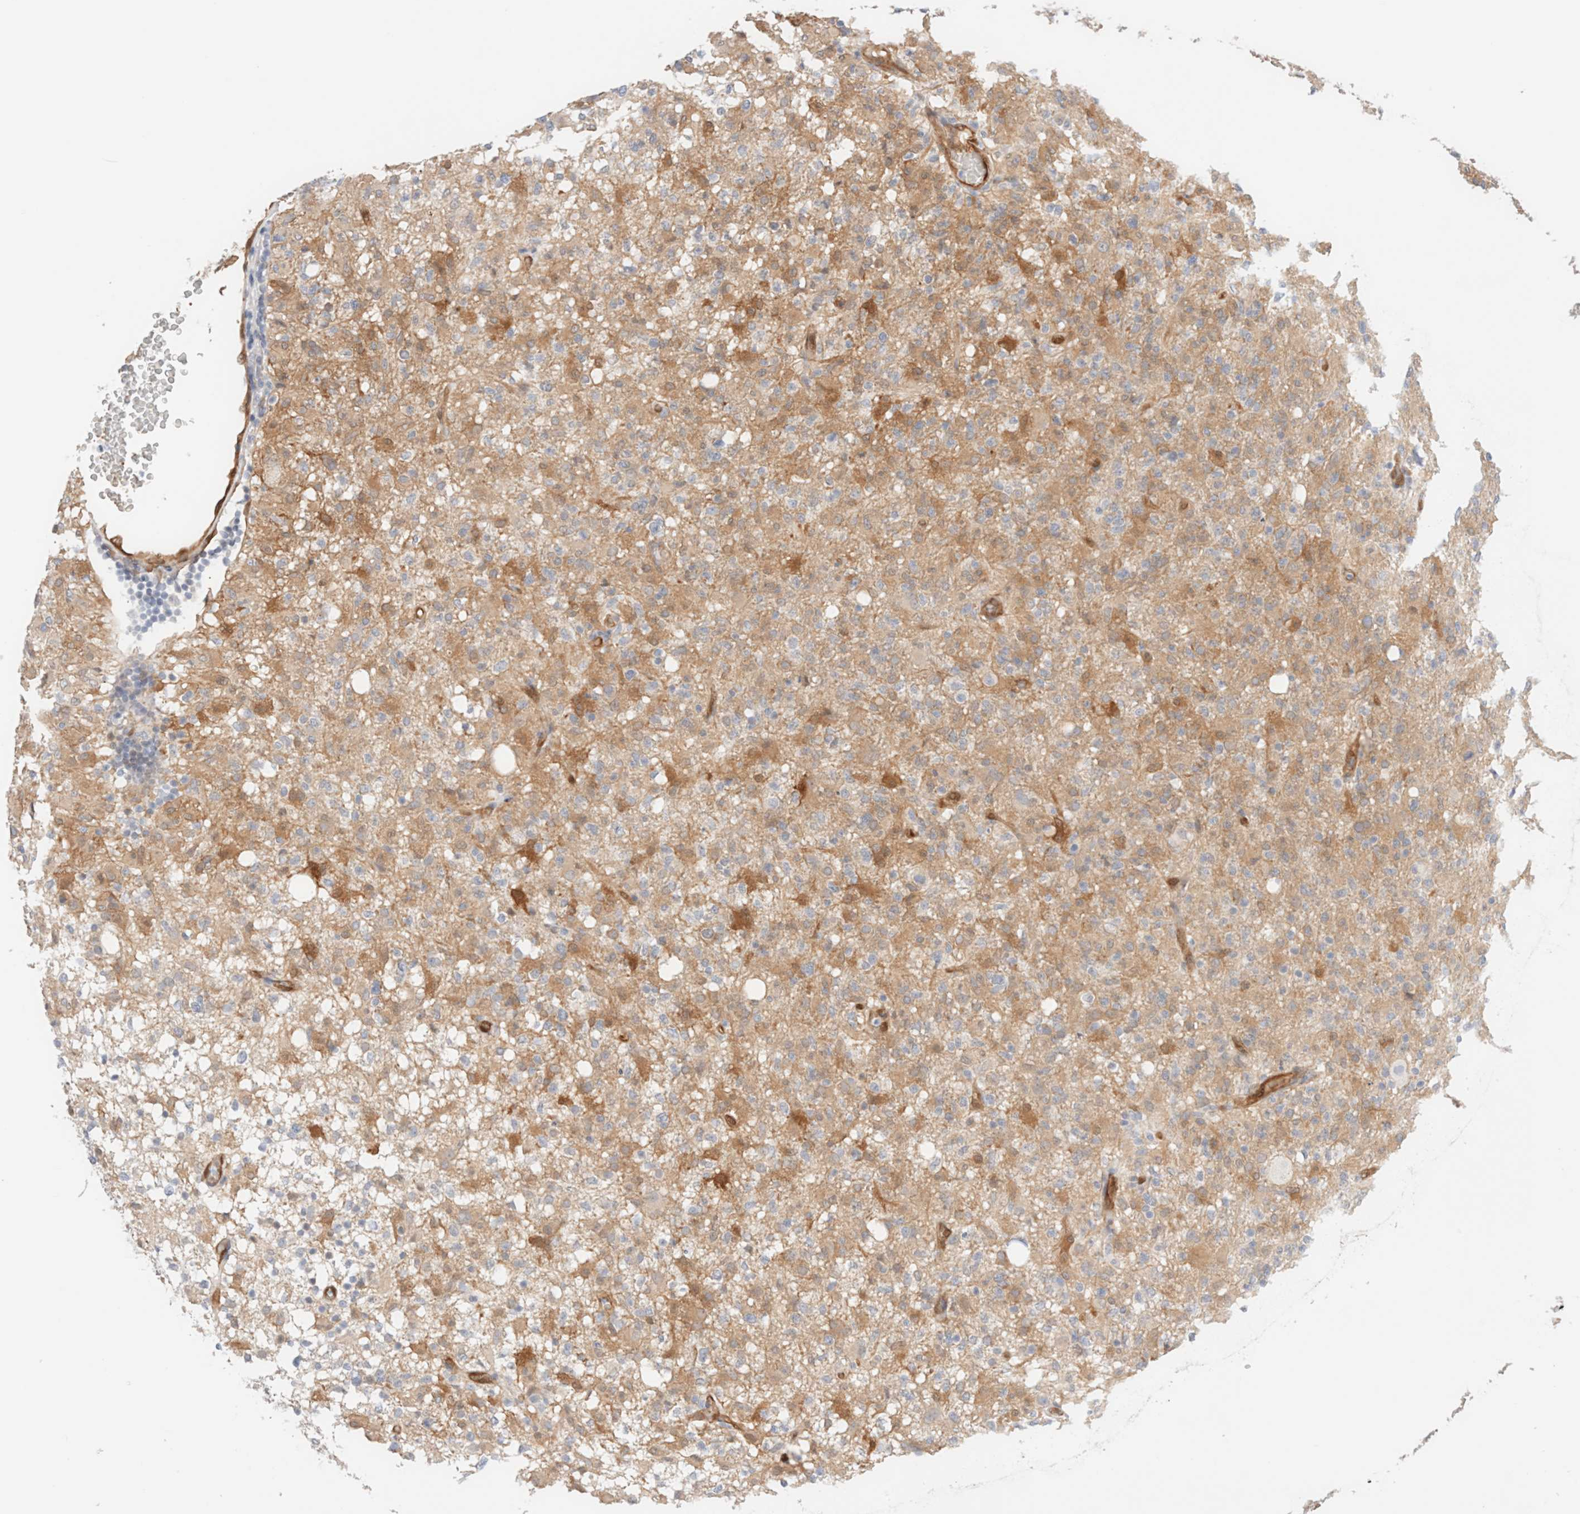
{"staining": {"intensity": "moderate", "quantity": "25%-75%", "location": "cytoplasmic/membranous"}, "tissue": "glioma", "cell_type": "Tumor cells", "image_type": "cancer", "snomed": [{"axis": "morphology", "description": "Glioma, malignant, High grade"}, {"axis": "topography", "description": "Brain"}], "caption": "The photomicrograph displays a brown stain indicating the presence of a protein in the cytoplasmic/membranous of tumor cells in malignant glioma (high-grade).", "gene": "LMCD1", "patient": {"sex": "female", "age": 57}}